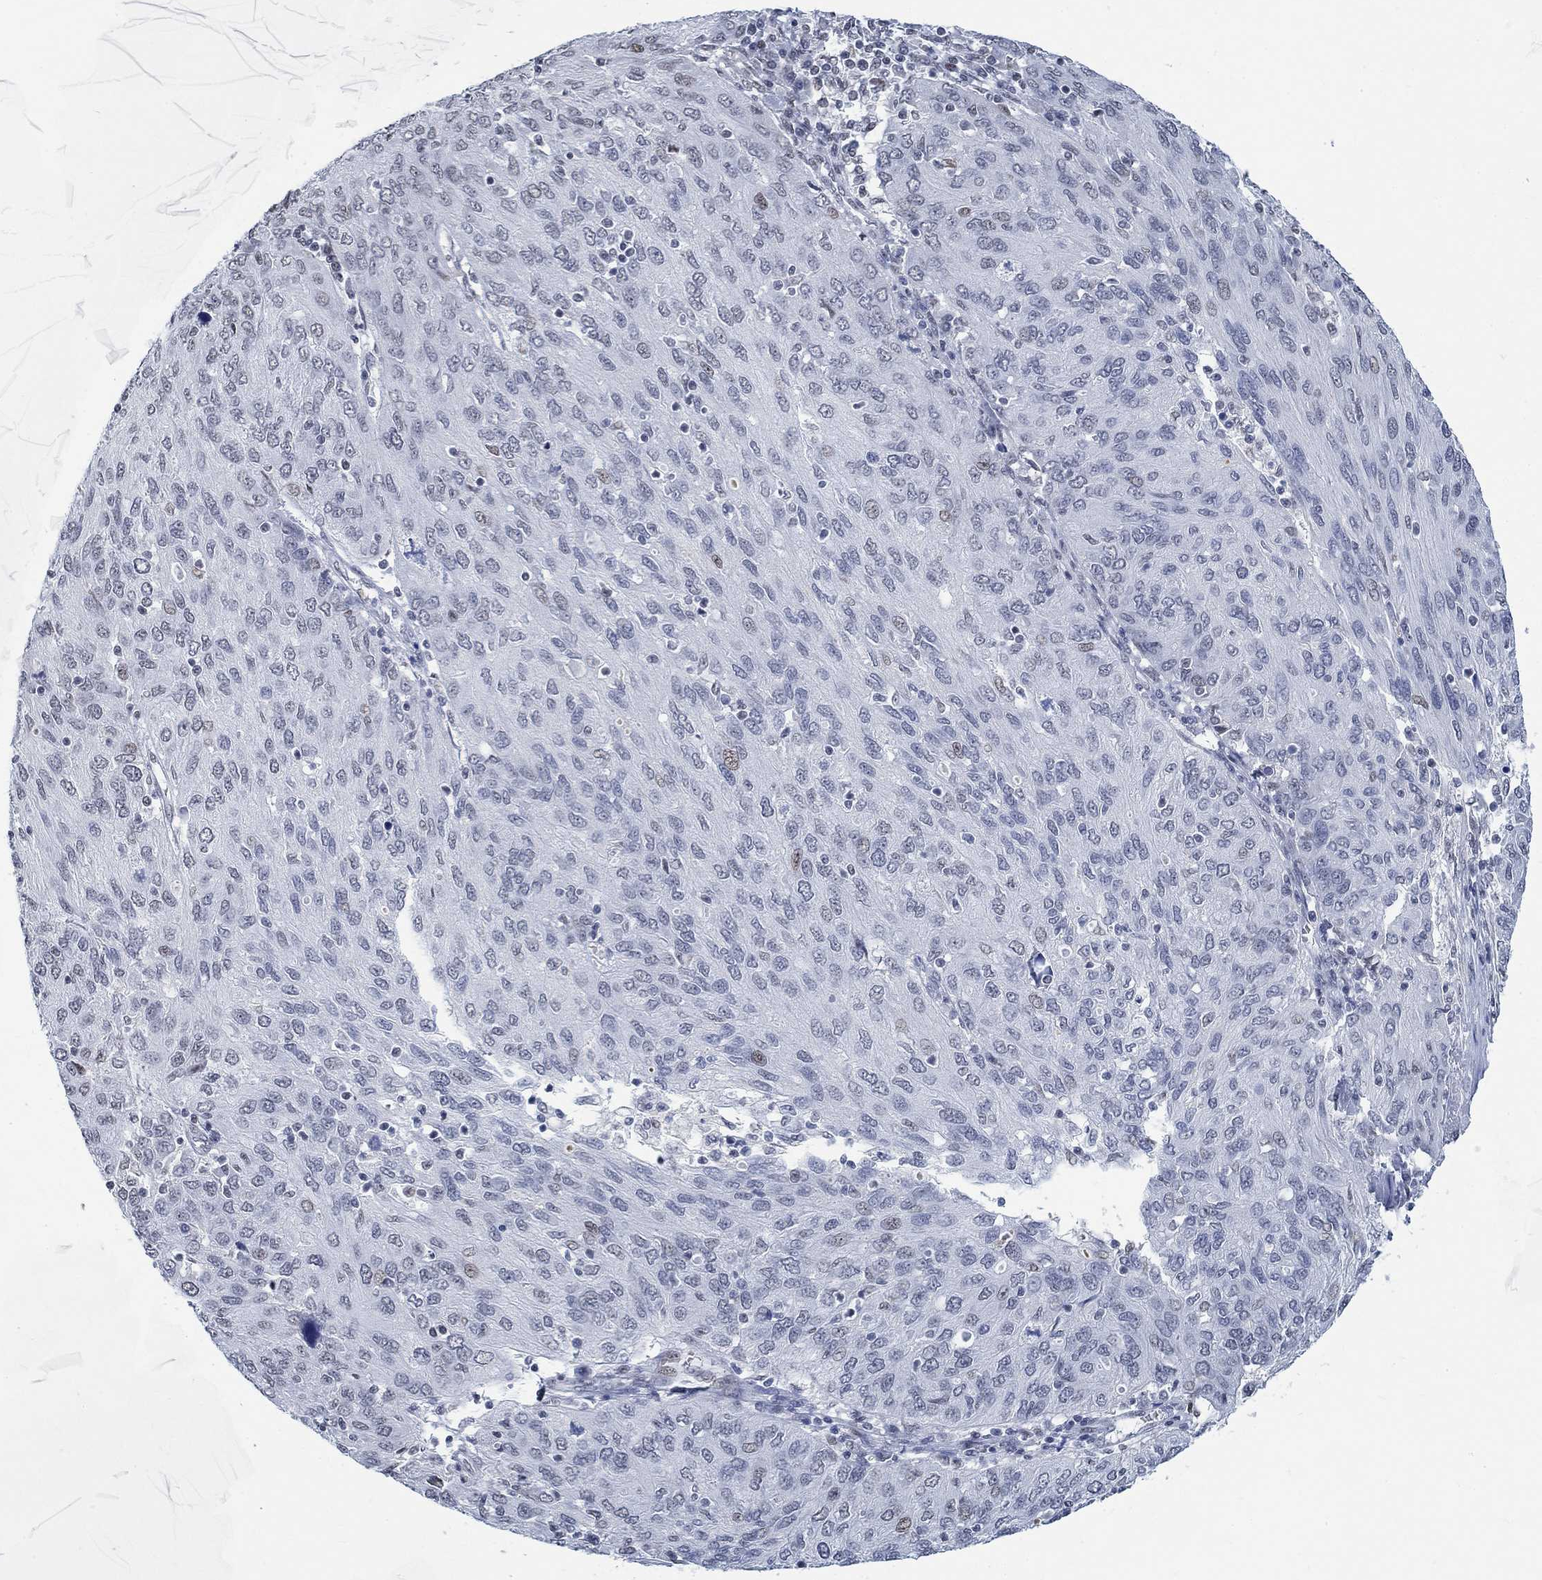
{"staining": {"intensity": "negative", "quantity": "none", "location": "none"}, "tissue": "ovarian cancer", "cell_type": "Tumor cells", "image_type": "cancer", "snomed": [{"axis": "morphology", "description": "Carcinoma, endometroid"}, {"axis": "topography", "description": "Ovary"}], "caption": "High magnification brightfield microscopy of ovarian cancer stained with DAB (3,3'-diaminobenzidine) (brown) and counterstained with hematoxylin (blue): tumor cells show no significant staining. Brightfield microscopy of immunohistochemistry stained with DAB (brown) and hematoxylin (blue), captured at high magnification.", "gene": "KCNH8", "patient": {"sex": "female", "age": 50}}